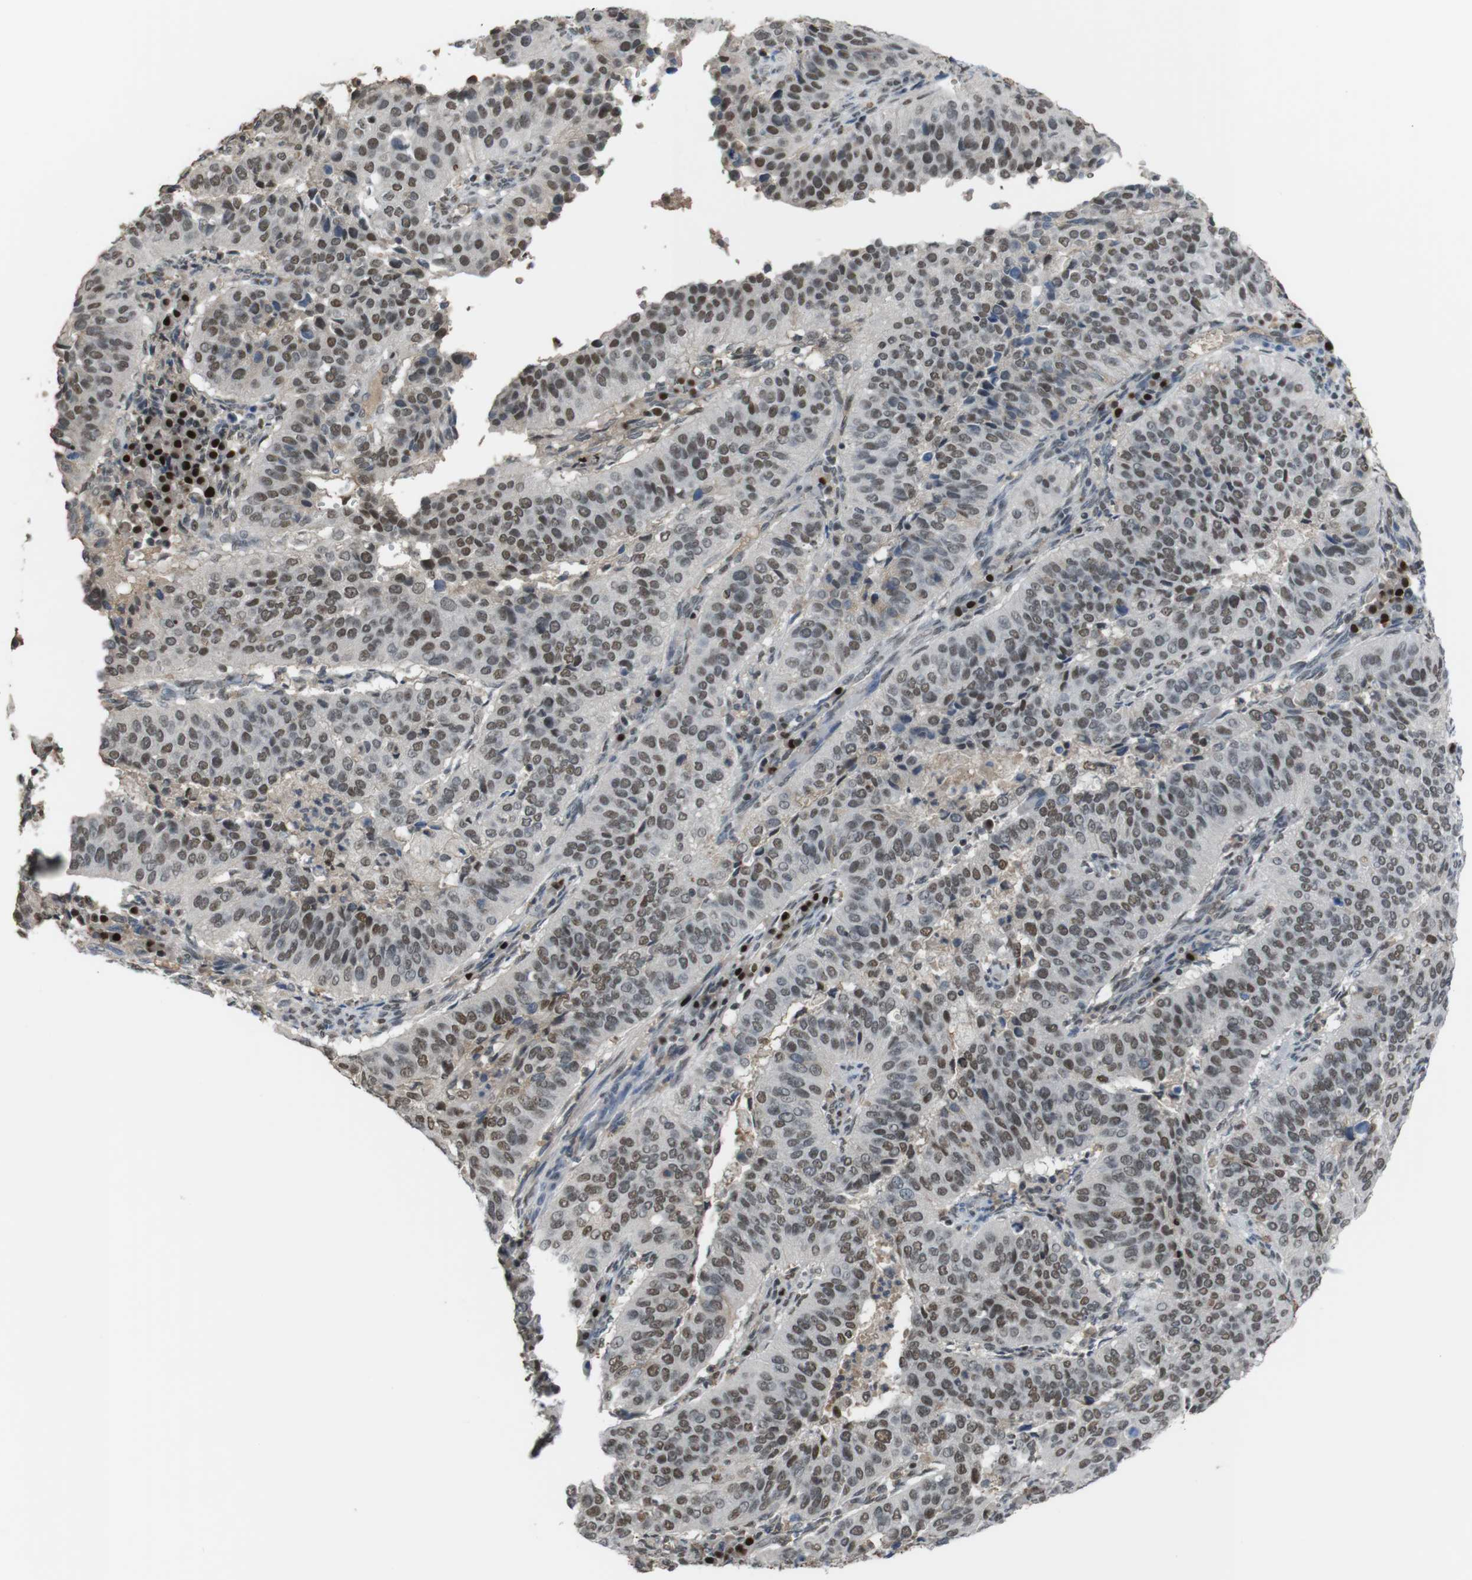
{"staining": {"intensity": "strong", "quantity": ">75%", "location": "nuclear"}, "tissue": "cervical cancer", "cell_type": "Tumor cells", "image_type": "cancer", "snomed": [{"axis": "morphology", "description": "Normal tissue, NOS"}, {"axis": "morphology", "description": "Squamous cell carcinoma, NOS"}, {"axis": "topography", "description": "Cervix"}], "caption": "Immunohistochemistry histopathology image of neoplastic tissue: cervical cancer (squamous cell carcinoma) stained using immunohistochemistry shows high levels of strong protein expression localized specifically in the nuclear of tumor cells, appearing as a nuclear brown color.", "gene": "SUB1", "patient": {"sex": "female", "age": 39}}